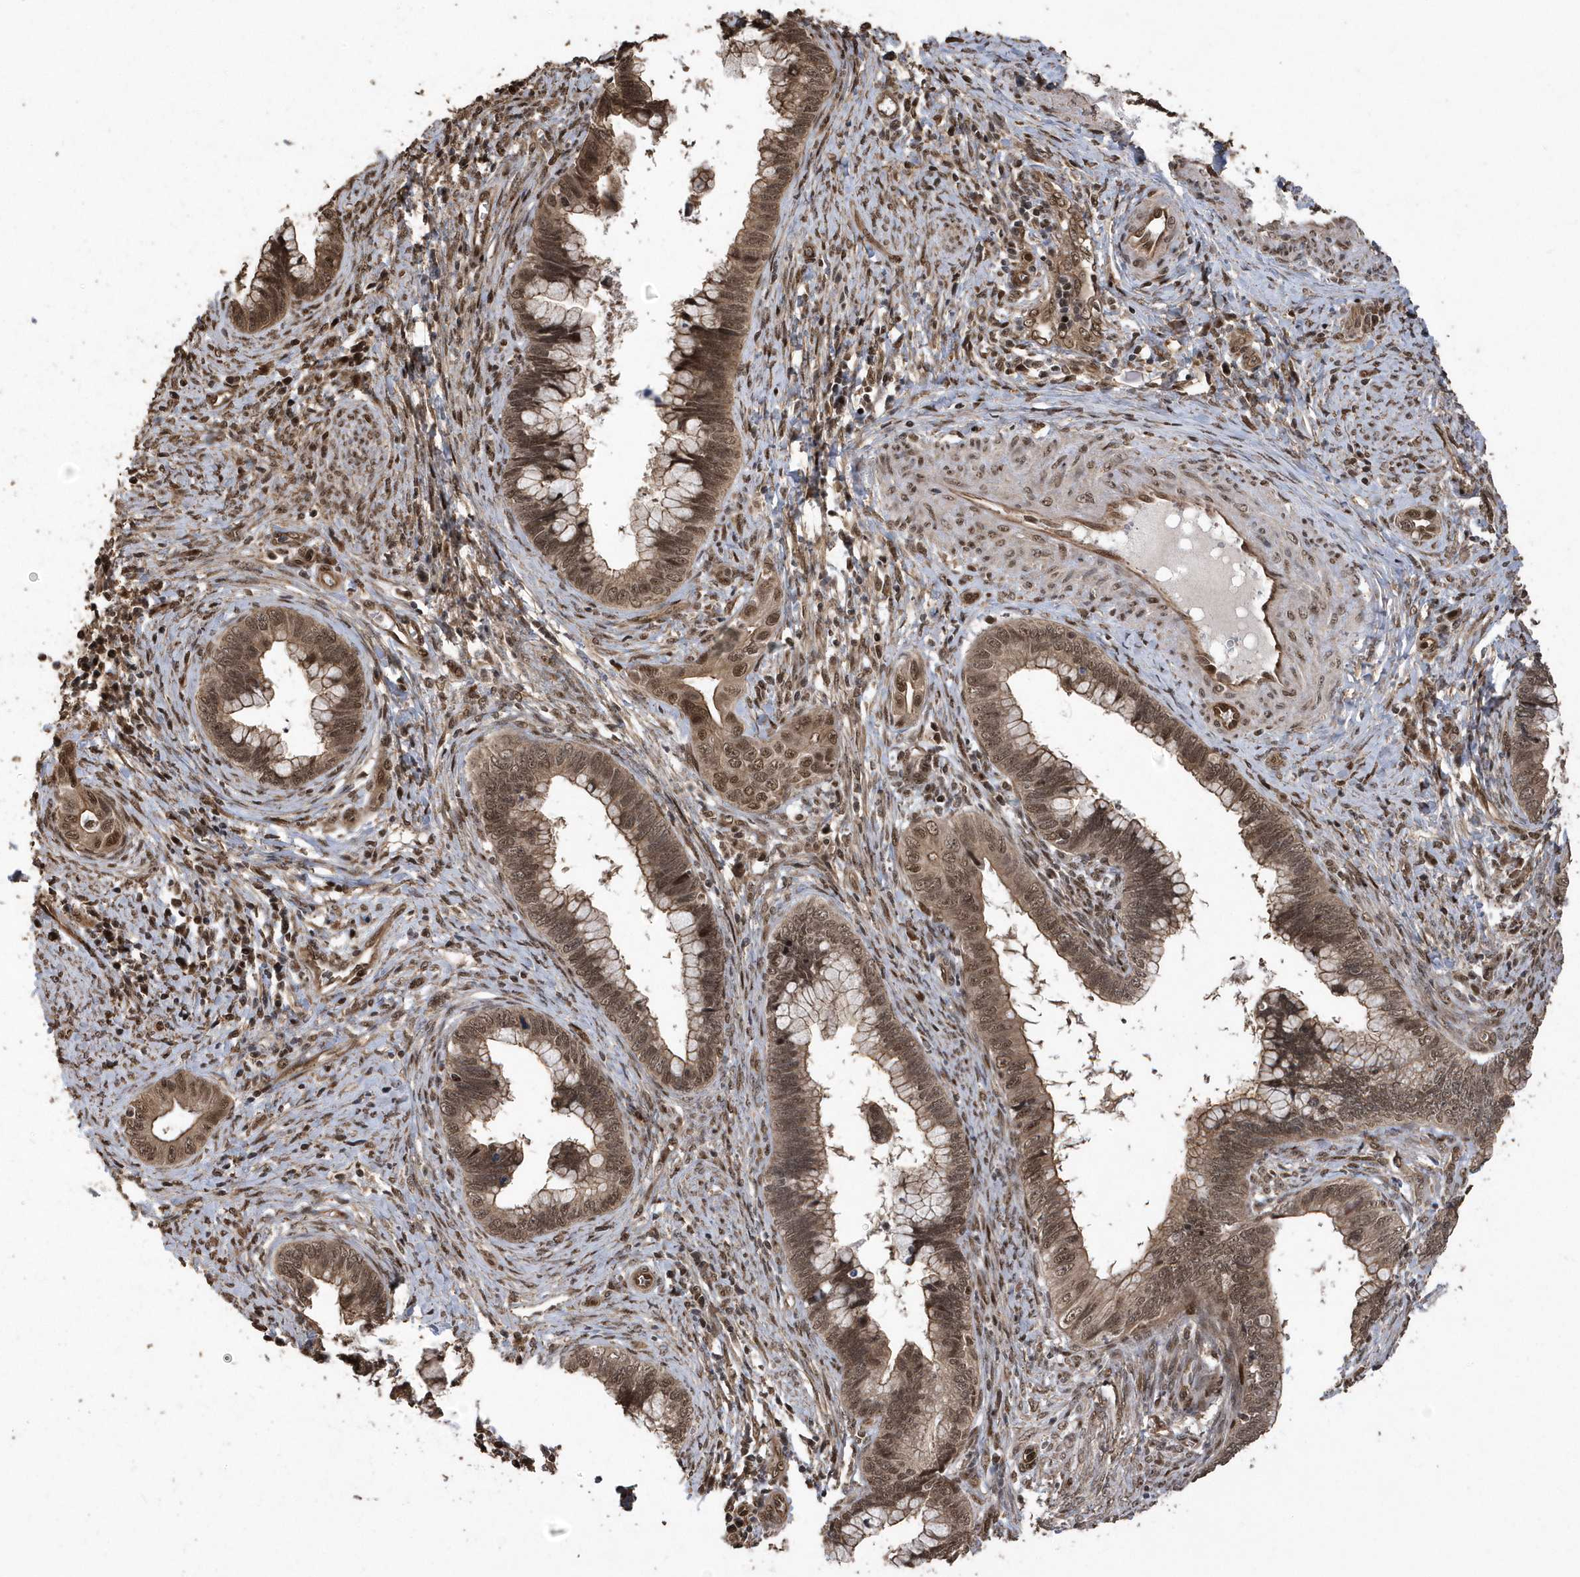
{"staining": {"intensity": "moderate", "quantity": ">75%", "location": "cytoplasmic/membranous,nuclear"}, "tissue": "cervical cancer", "cell_type": "Tumor cells", "image_type": "cancer", "snomed": [{"axis": "morphology", "description": "Adenocarcinoma, NOS"}, {"axis": "topography", "description": "Cervix"}], "caption": "Immunohistochemistry image of neoplastic tissue: cervical cancer stained using IHC reveals medium levels of moderate protein expression localized specifically in the cytoplasmic/membranous and nuclear of tumor cells, appearing as a cytoplasmic/membranous and nuclear brown color.", "gene": "INTS12", "patient": {"sex": "female", "age": 44}}